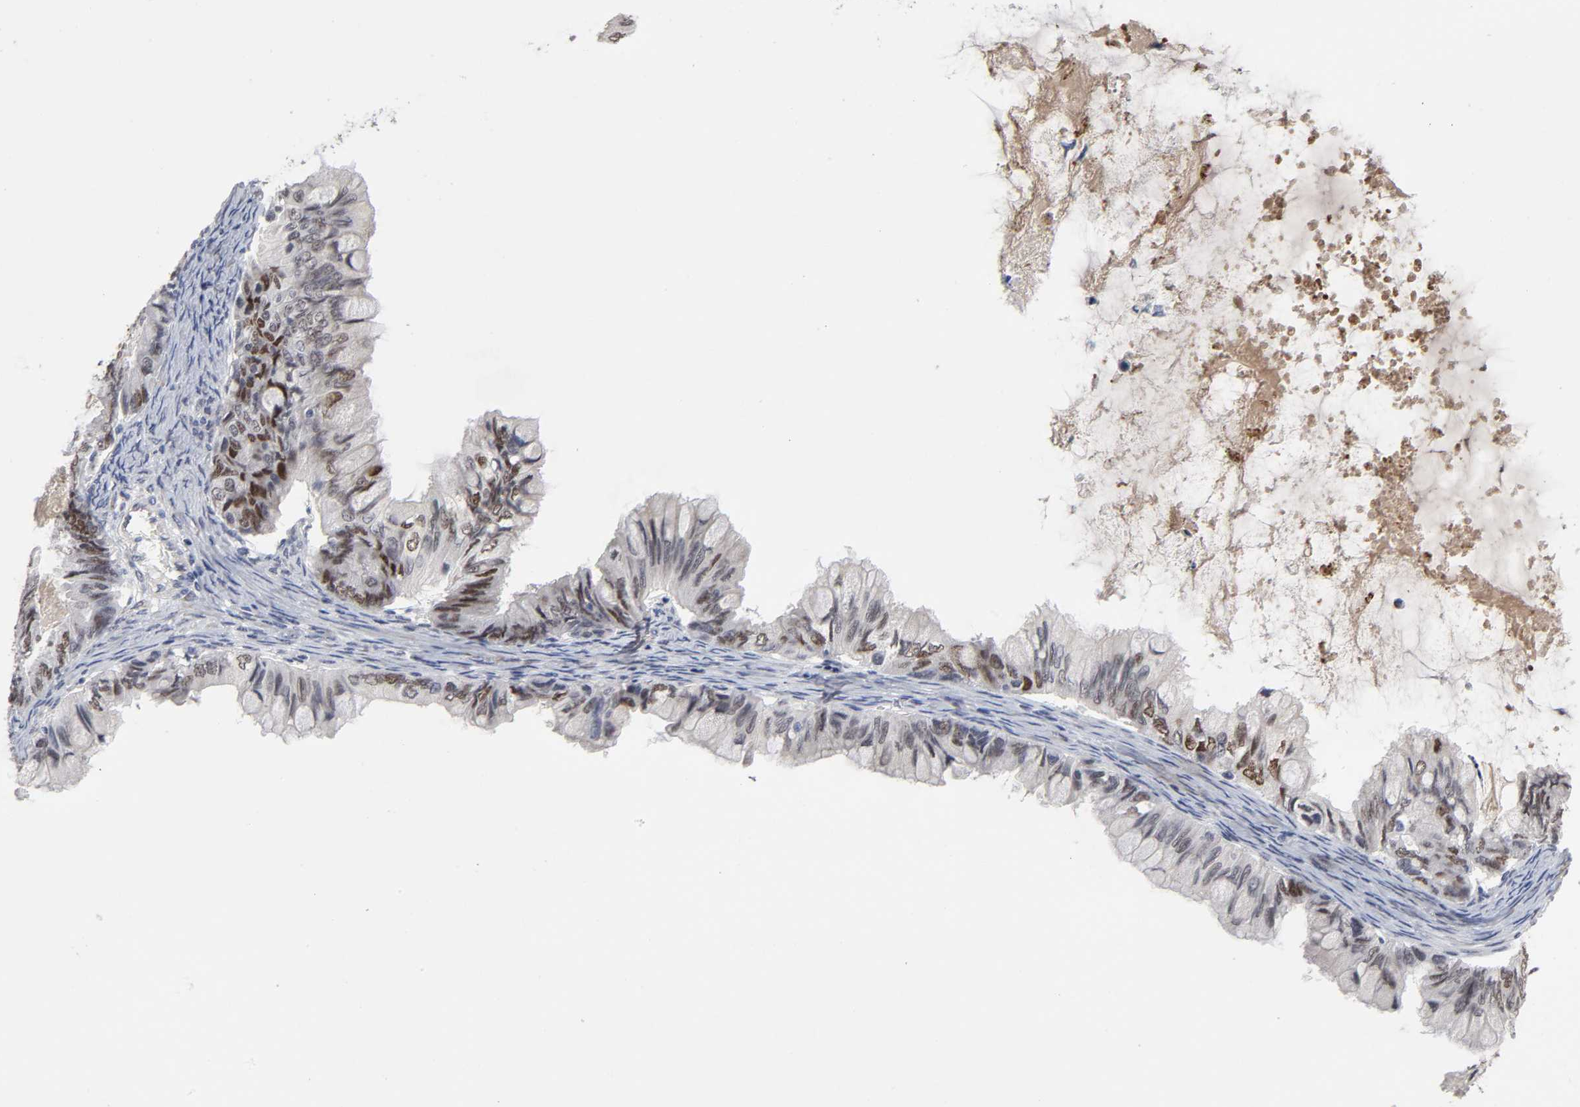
{"staining": {"intensity": "moderate", "quantity": "<25%", "location": "nuclear"}, "tissue": "ovarian cancer", "cell_type": "Tumor cells", "image_type": "cancer", "snomed": [{"axis": "morphology", "description": "Cystadenocarcinoma, mucinous, NOS"}, {"axis": "topography", "description": "Ovary"}], "caption": "The image displays immunohistochemical staining of ovarian mucinous cystadenocarcinoma. There is moderate nuclear staining is present in about <25% of tumor cells.", "gene": "HNF4A", "patient": {"sex": "female", "age": 80}}